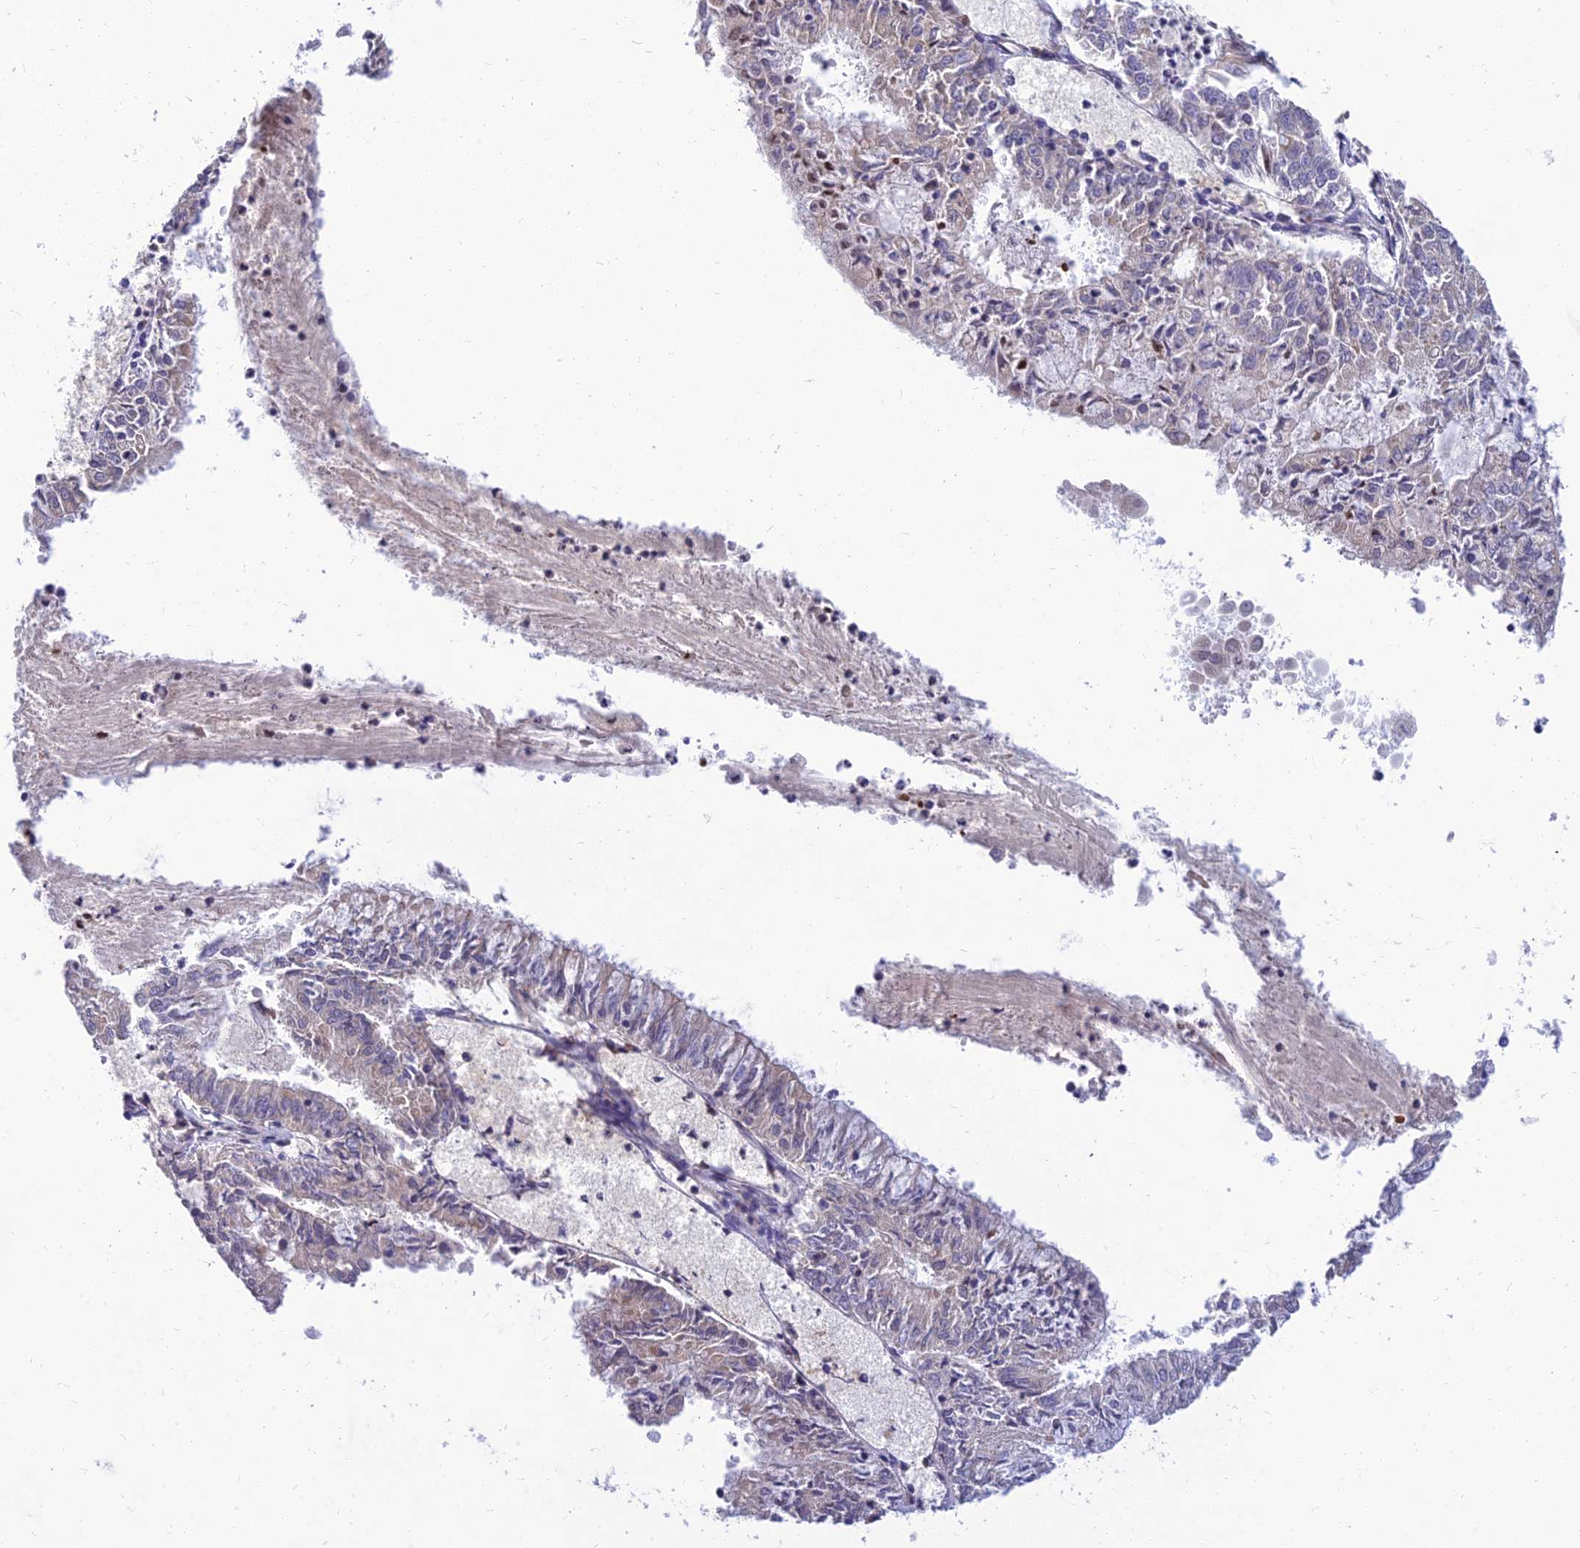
{"staining": {"intensity": "weak", "quantity": "<25%", "location": "cytoplasmic/membranous"}, "tissue": "endometrial cancer", "cell_type": "Tumor cells", "image_type": "cancer", "snomed": [{"axis": "morphology", "description": "Adenocarcinoma, NOS"}, {"axis": "topography", "description": "Endometrium"}], "caption": "Tumor cells are negative for protein expression in human endometrial cancer (adenocarcinoma). The staining was performed using DAB to visualize the protein expression in brown, while the nuclei were stained in blue with hematoxylin (Magnification: 20x).", "gene": "ANKS4B", "patient": {"sex": "female", "age": 57}}